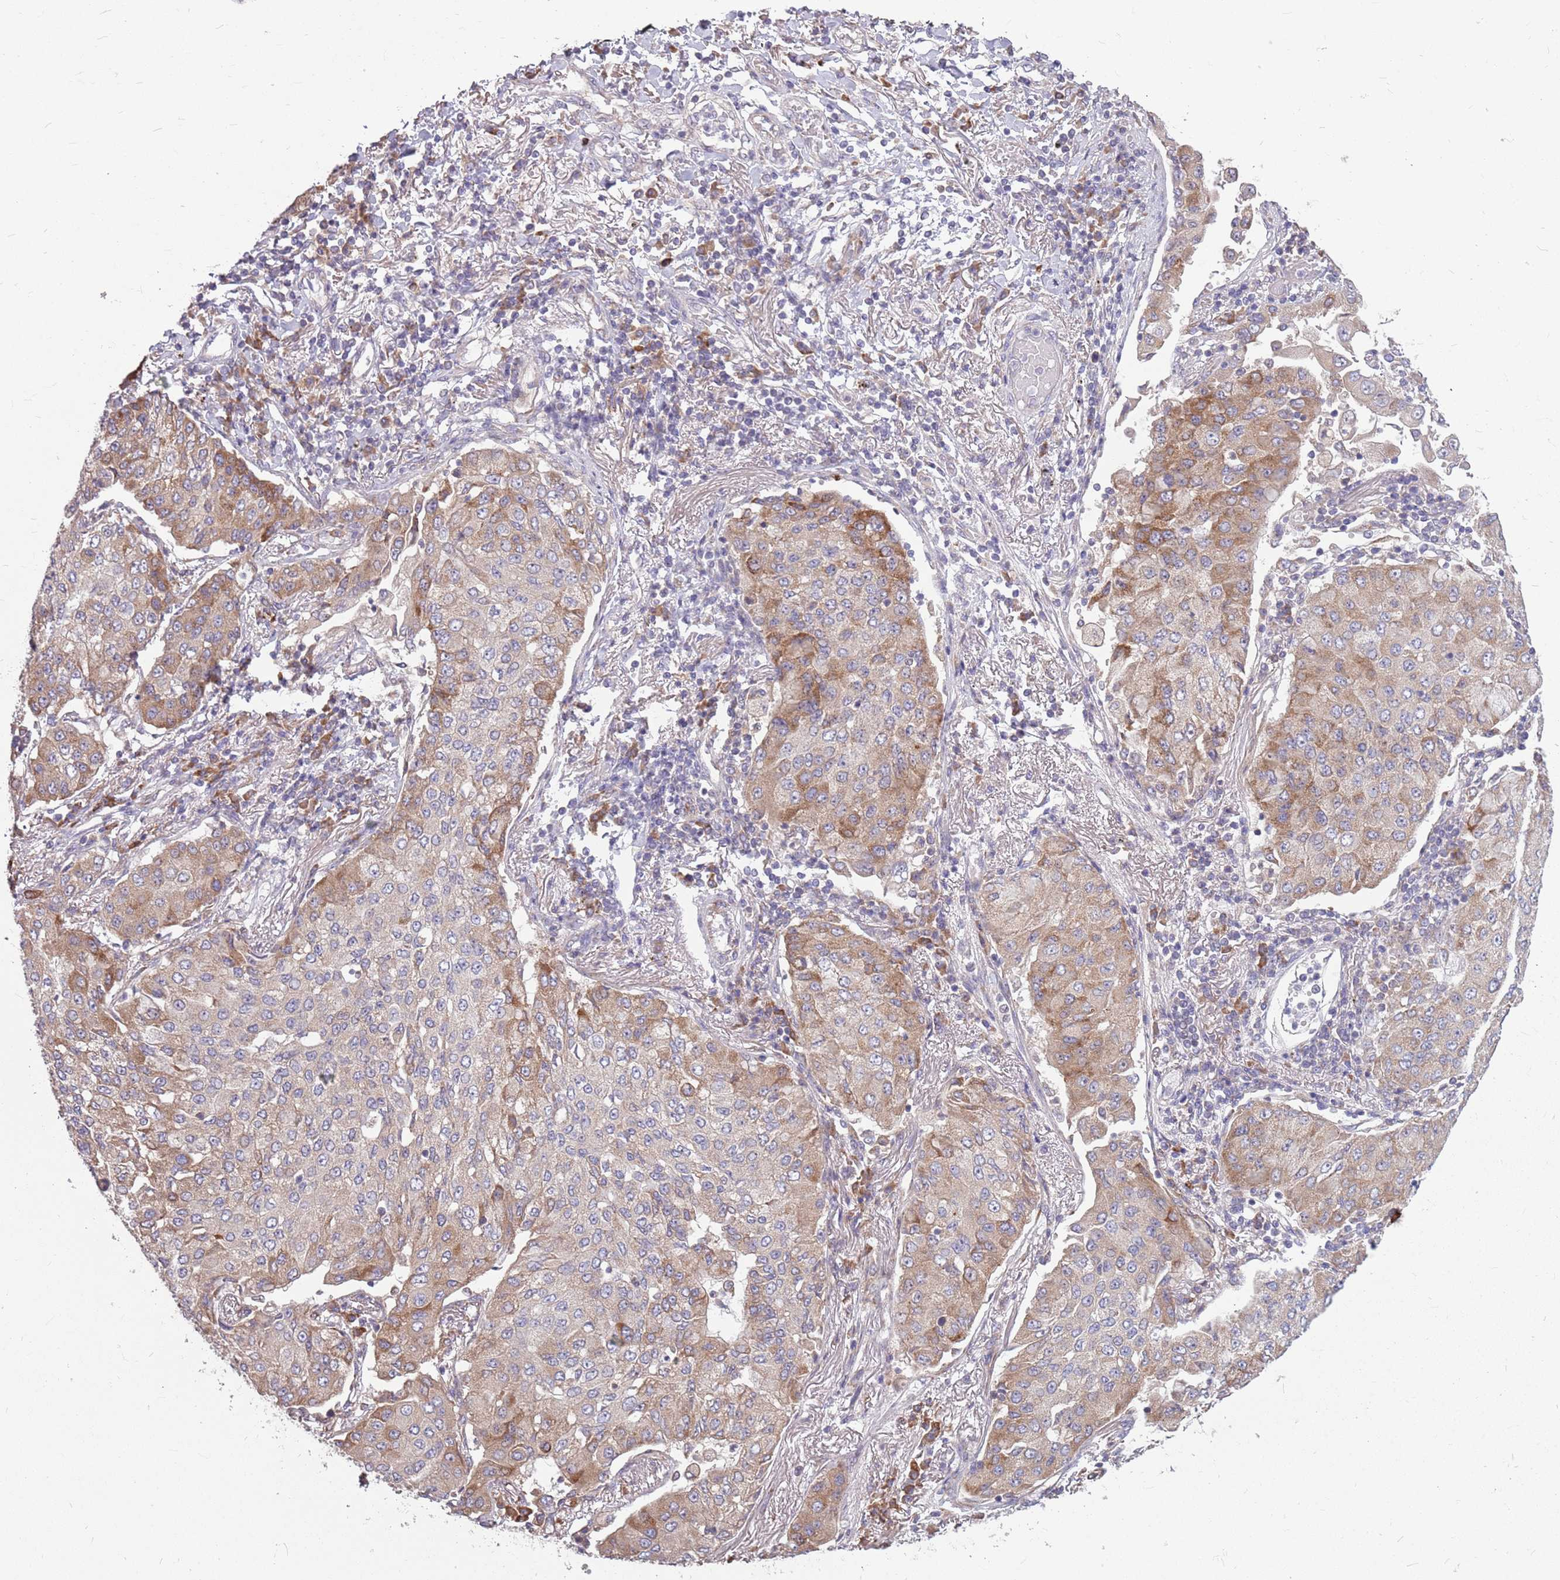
{"staining": {"intensity": "moderate", "quantity": "25%-75%", "location": "cytoplasmic/membranous"}, "tissue": "lung cancer", "cell_type": "Tumor cells", "image_type": "cancer", "snomed": [{"axis": "morphology", "description": "Squamous cell carcinoma, NOS"}, {"axis": "topography", "description": "Lung"}], "caption": "IHC (DAB) staining of human lung cancer displays moderate cytoplasmic/membranous protein positivity in approximately 25%-75% of tumor cells.", "gene": "PPP1R27", "patient": {"sex": "male", "age": 74}}